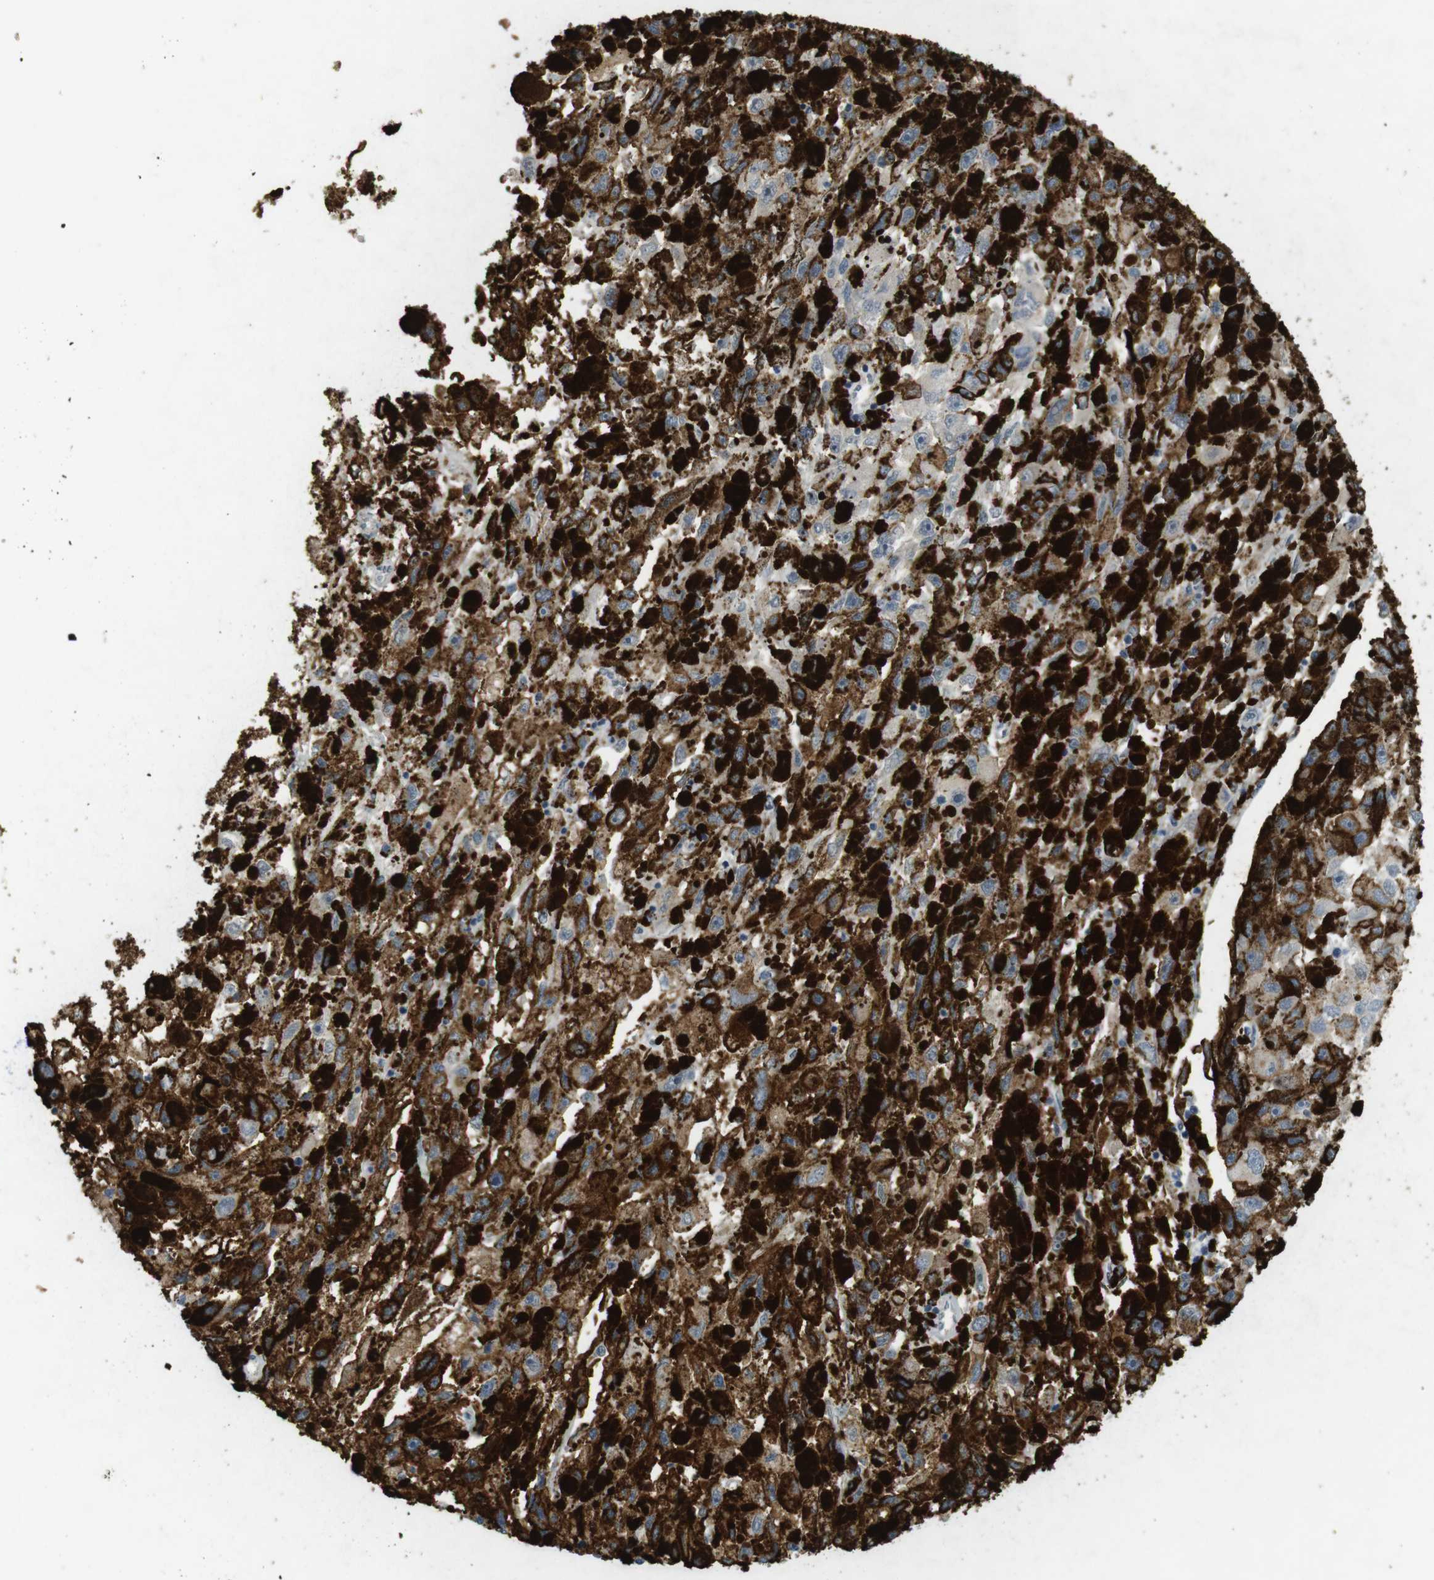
{"staining": {"intensity": "moderate", "quantity": "25%-75%", "location": "cytoplasmic/membranous"}, "tissue": "melanoma", "cell_type": "Tumor cells", "image_type": "cancer", "snomed": [{"axis": "morphology", "description": "Malignant melanoma, NOS"}, {"axis": "topography", "description": "Skin"}], "caption": "About 25%-75% of tumor cells in human malignant melanoma reveal moderate cytoplasmic/membranous protein expression as visualized by brown immunohistochemical staining.", "gene": "YIPF3", "patient": {"sex": "female", "age": 104}}